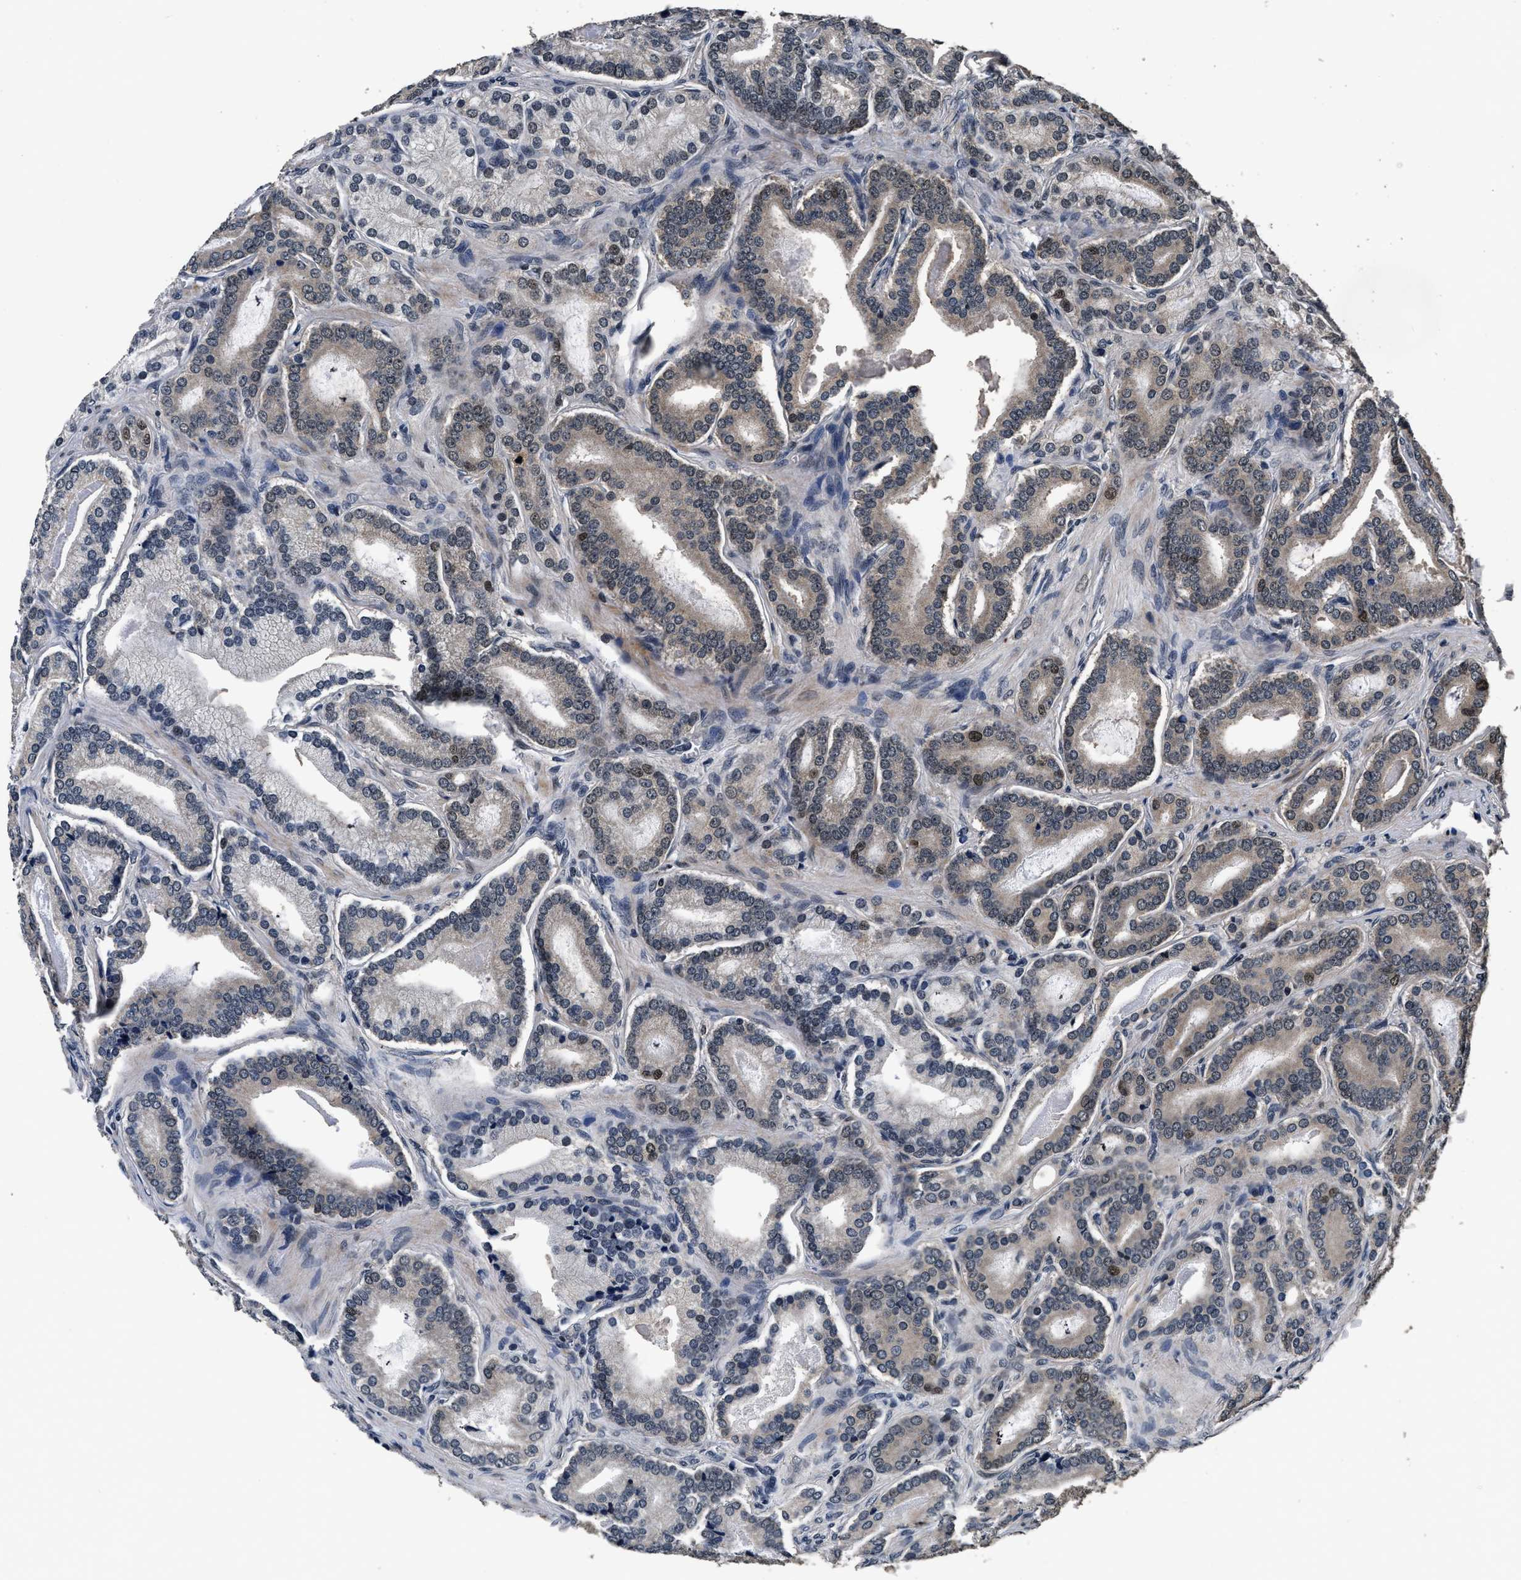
{"staining": {"intensity": "weak", "quantity": "25%-75%", "location": "cytoplasmic/membranous"}, "tissue": "prostate cancer", "cell_type": "Tumor cells", "image_type": "cancer", "snomed": [{"axis": "morphology", "description": "Adenocarcinoma, High grade"}, {"axis": "topography", "description": "Prostate"}], "caption": "Weak cytoplasmic/membranous protein expression is present in approximately 25%-75% of tumor cells in high-grade adenocarcinoma (prostate).", "gene": "CSTF1", "patient": {"sex": "male", "age": 60}}